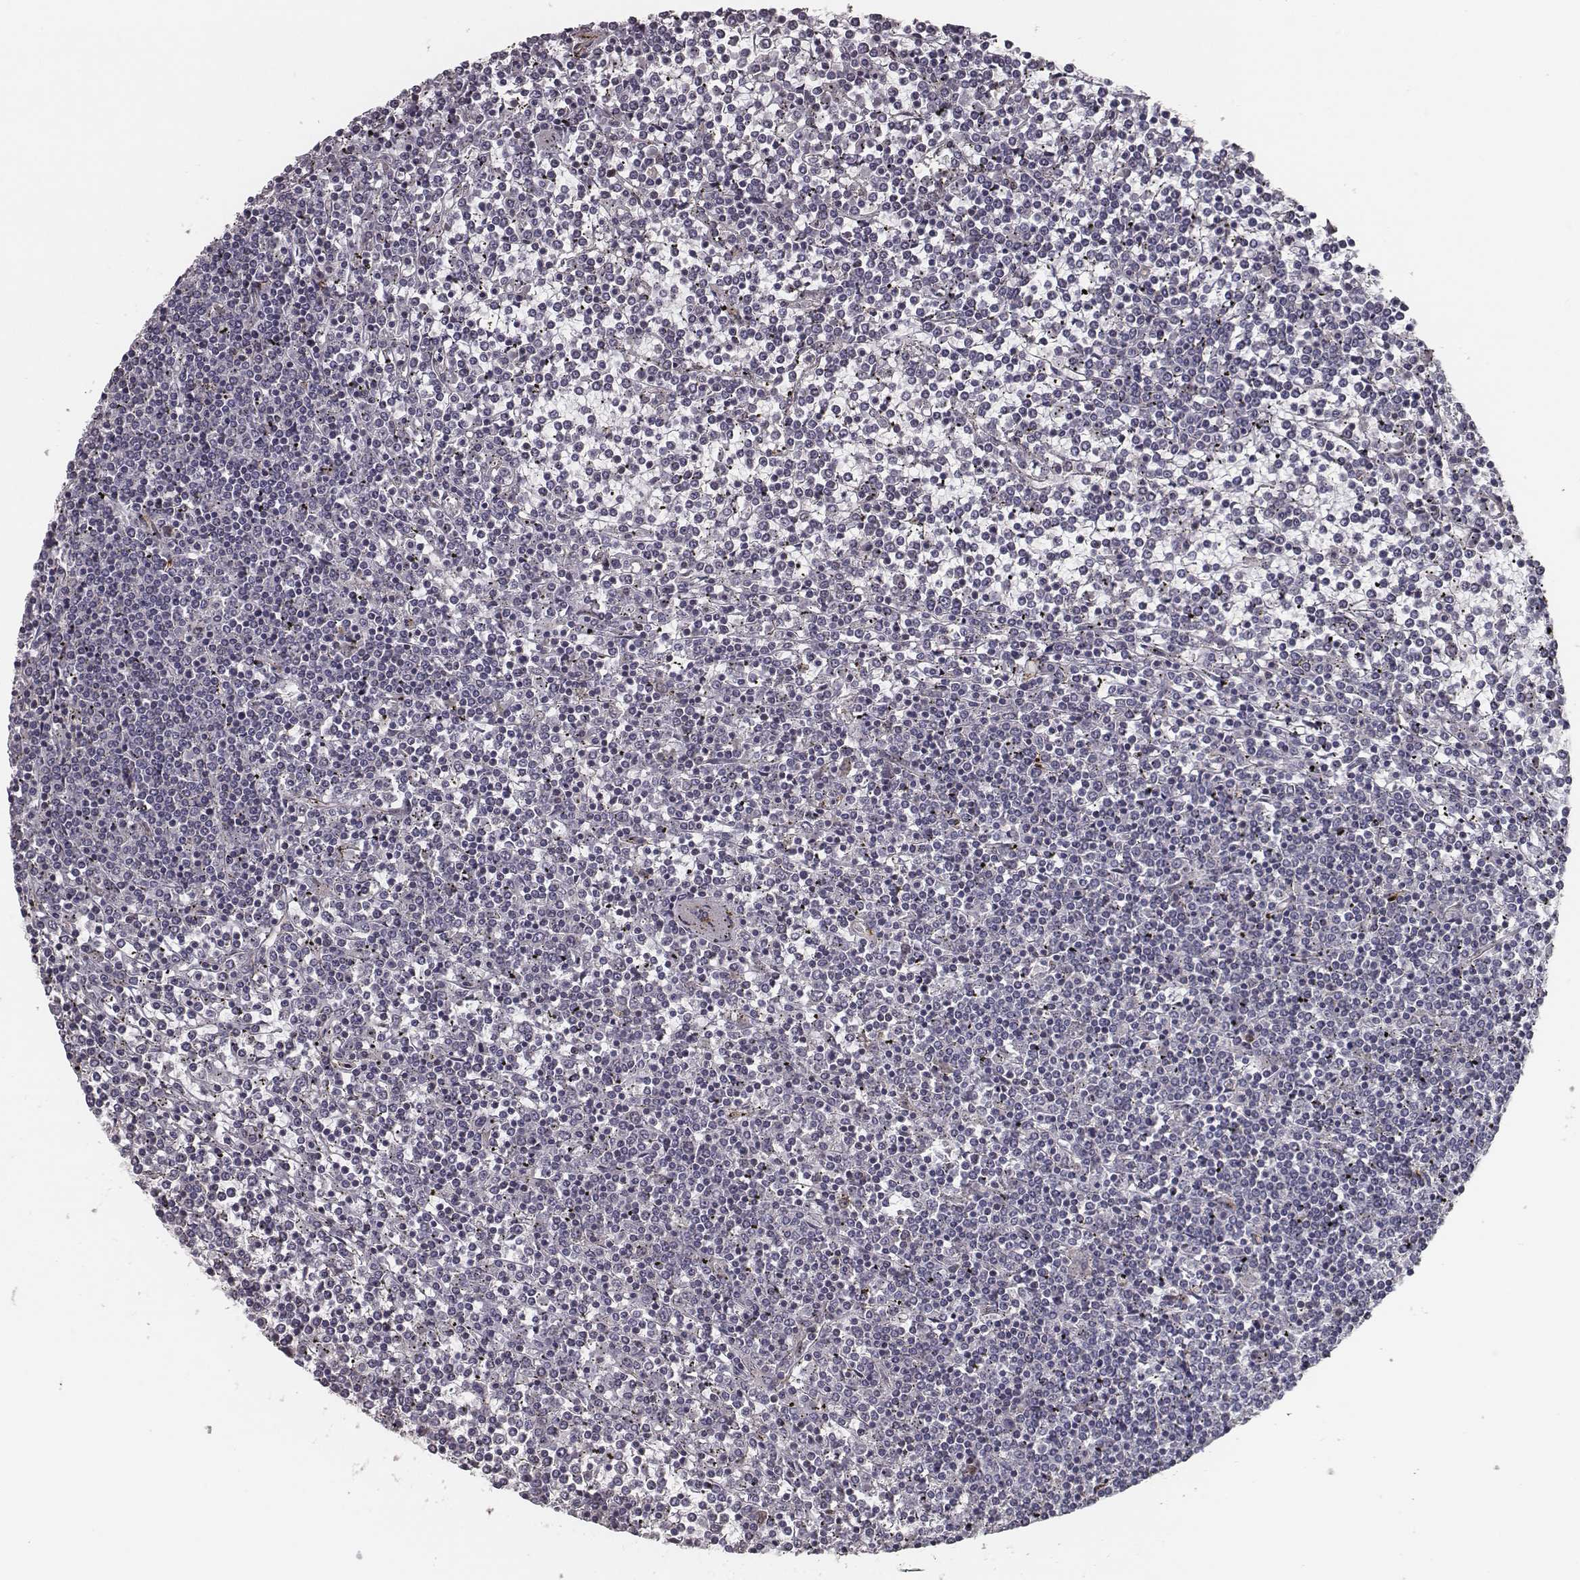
{"staining": {"intensity": "negative", "quantity": "none", "location": "none"}, "tissue": "lymphoma", "cell_type": "Tumor cells", "image_type": "cancer", "snomed": [{"axis": "morphology", "description": "Malignant lymphoma, non-Hodgkin's type, Low grade"}, {"axis": "topography", "description": "Spleen"}], "caption": "This micrograph is of malignant lymphoma, non-Hodgkin's type (low-grade) stained with immunohistochemistry (IHC) to label a protein in brown with the nuclei are counter-stained blue. There is no staining in tumor cells.", "gene": "ISYNA1", "patient": {"sex": "female", "age": 19}}